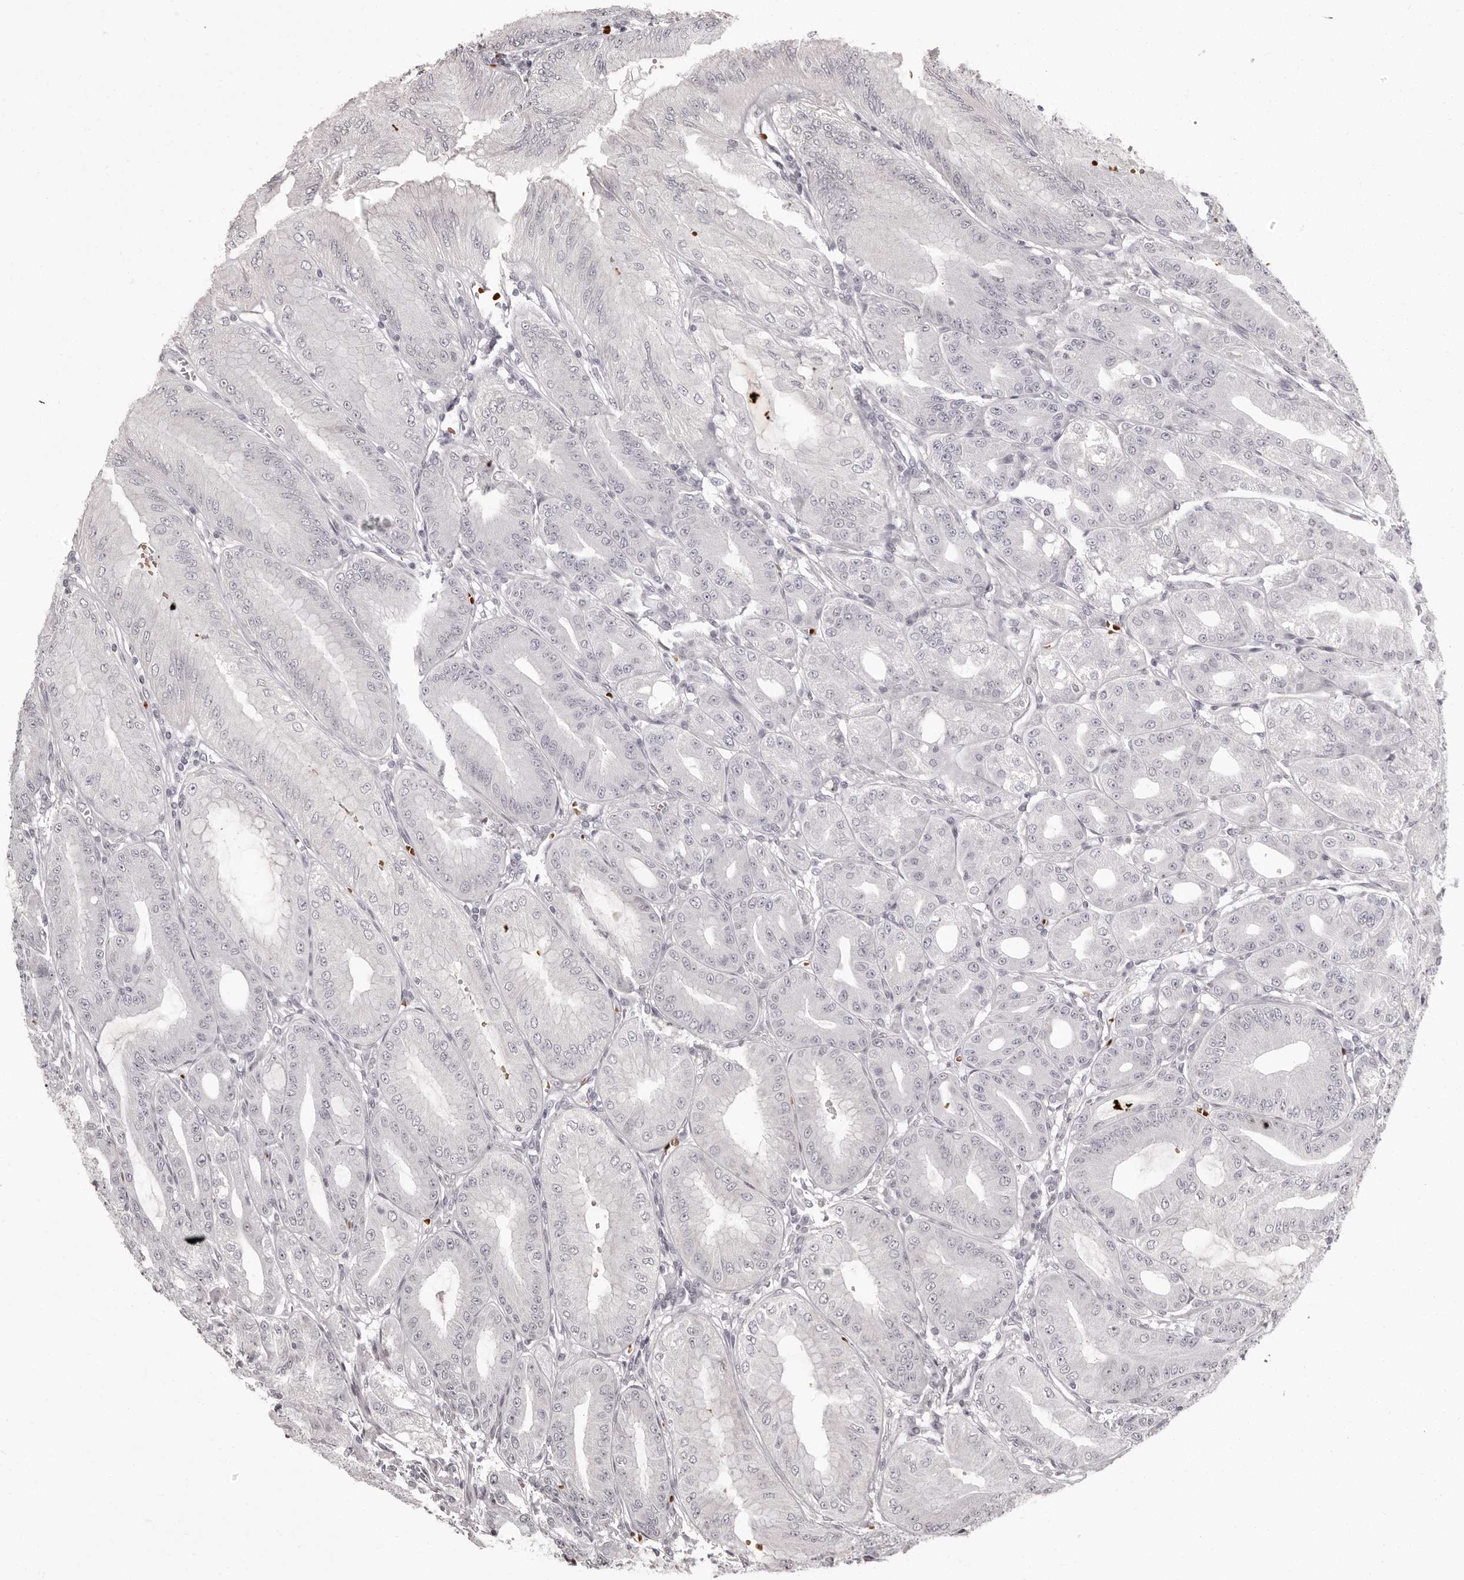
{"staining": {"intensity": "negative", "quantity": "none", "location": "none"}, "tissue": "stomach", "cell_type": "Glandular cells", "image_type": "normal", "snomed": [{"axis": "morphology", "description": "Normal tissue, NOS"}, {"axis": "topography", "description": "Stomach, lower"}], "caption": "IHC histopathology image of normal stomach stained for a protein (brown), which reveals no positivity in glandular cells.", "gene": "C8orf74", "patient": {"sex": "male", "age": 71}}